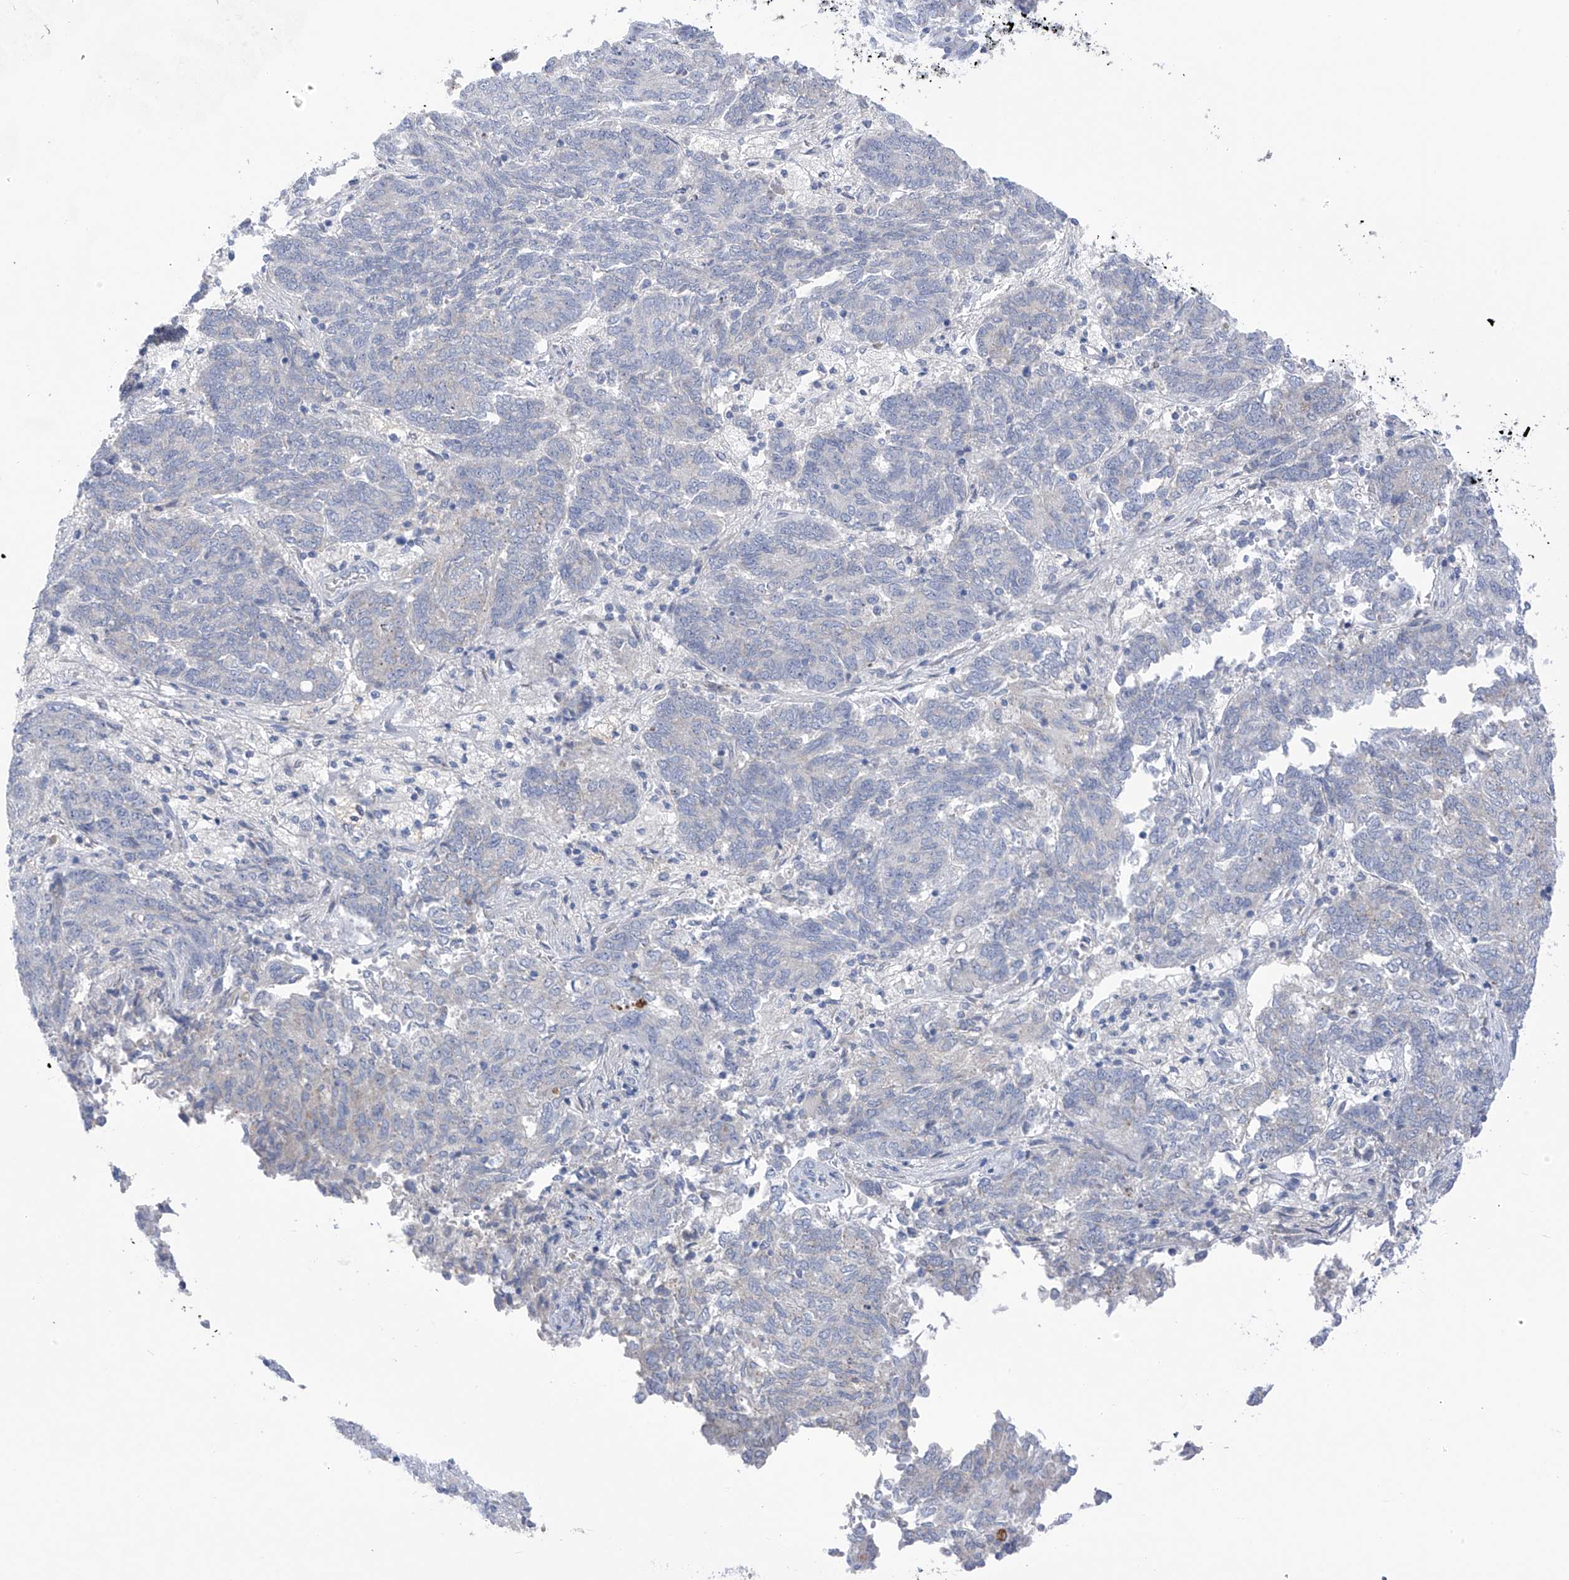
{"staining": {"intensity": "negative", "quantity": "none", "location": "none"}, "tissue": "endometrial cancer", "cell_type": "Tumor cells", "image_type": "cancer", "snomed": [{"axis": "morphology", "description": "Adenocarcinoma, NOS"}, {"axis": "topography", "description": "Endometrium"}], "caption": "High magnification brightfield microscopy of endometrial cancer stained with DAB (brown) and counterstained with hematoxylin (blue): tumor cells show no significant expression. (DAB (3,3'-diaminobenzidine) immunohistochemistry (IHC) visualized using brightfield microscopy, high magnification).", "gene": "SLCO4A1", "patient": {"sex": "female", "age": 80}}